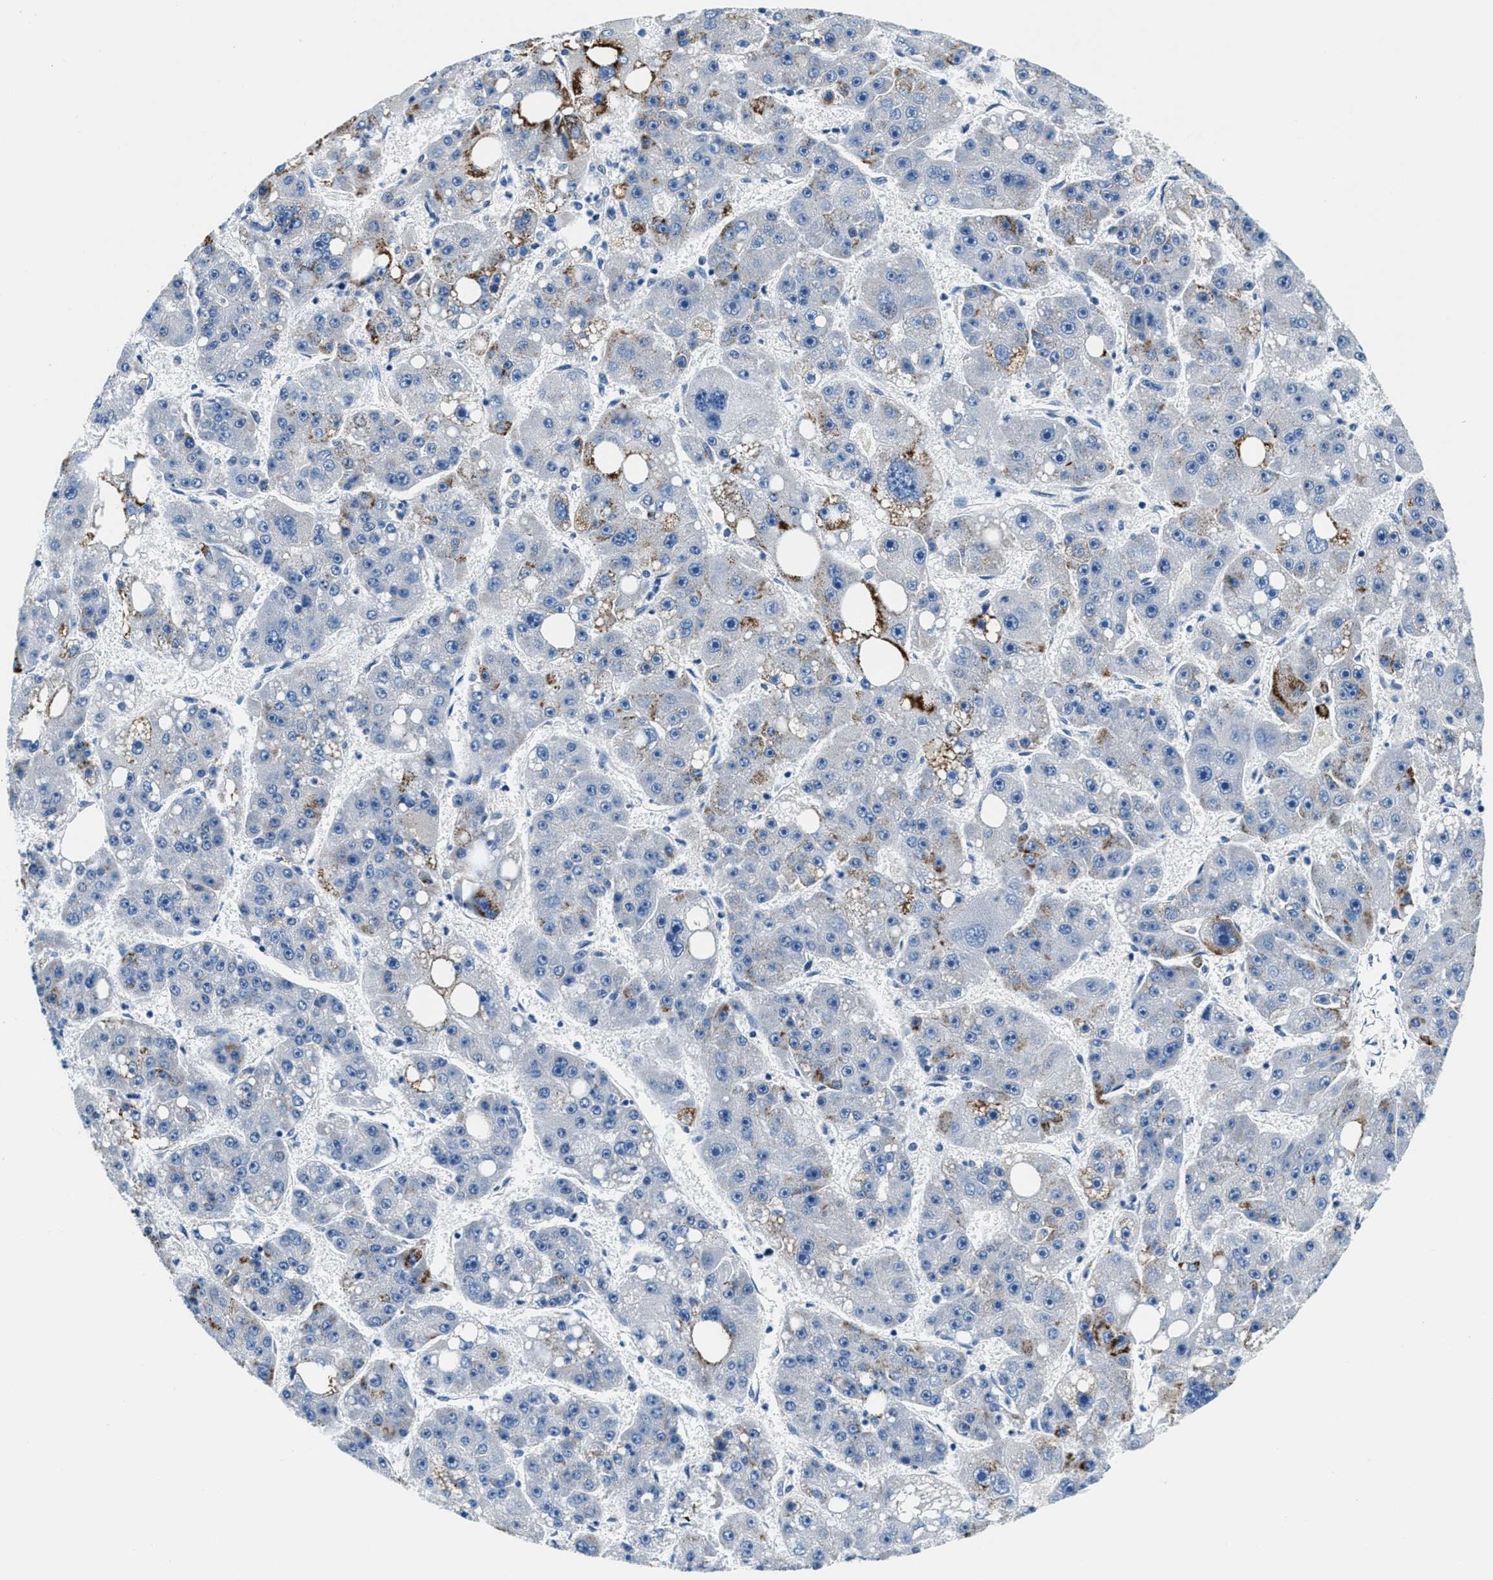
{"staining": {"intensity": "moderate", "quantity": "<25%", "location": "cytoplasmic/membranous"}, "tissue": "liver cancer", "cell_type": "Tumor cells", "image_type": "cancer", "snomed": [{"axis": "morphology", "description": "Carcinoma, Hepatocellular, NOS"}, {"axis": "topography", "description": "Liver"}], "caption": "An immunohistochemistry image of tumor tissue is shown. Protein staining in brown shows moderate cytoplasmic/membranous positivity in liver cancer (hepatocellular carcinoma) within tumor cells.", "gene": "VPS53", "patient": {"sex": "female", "age": 61}}